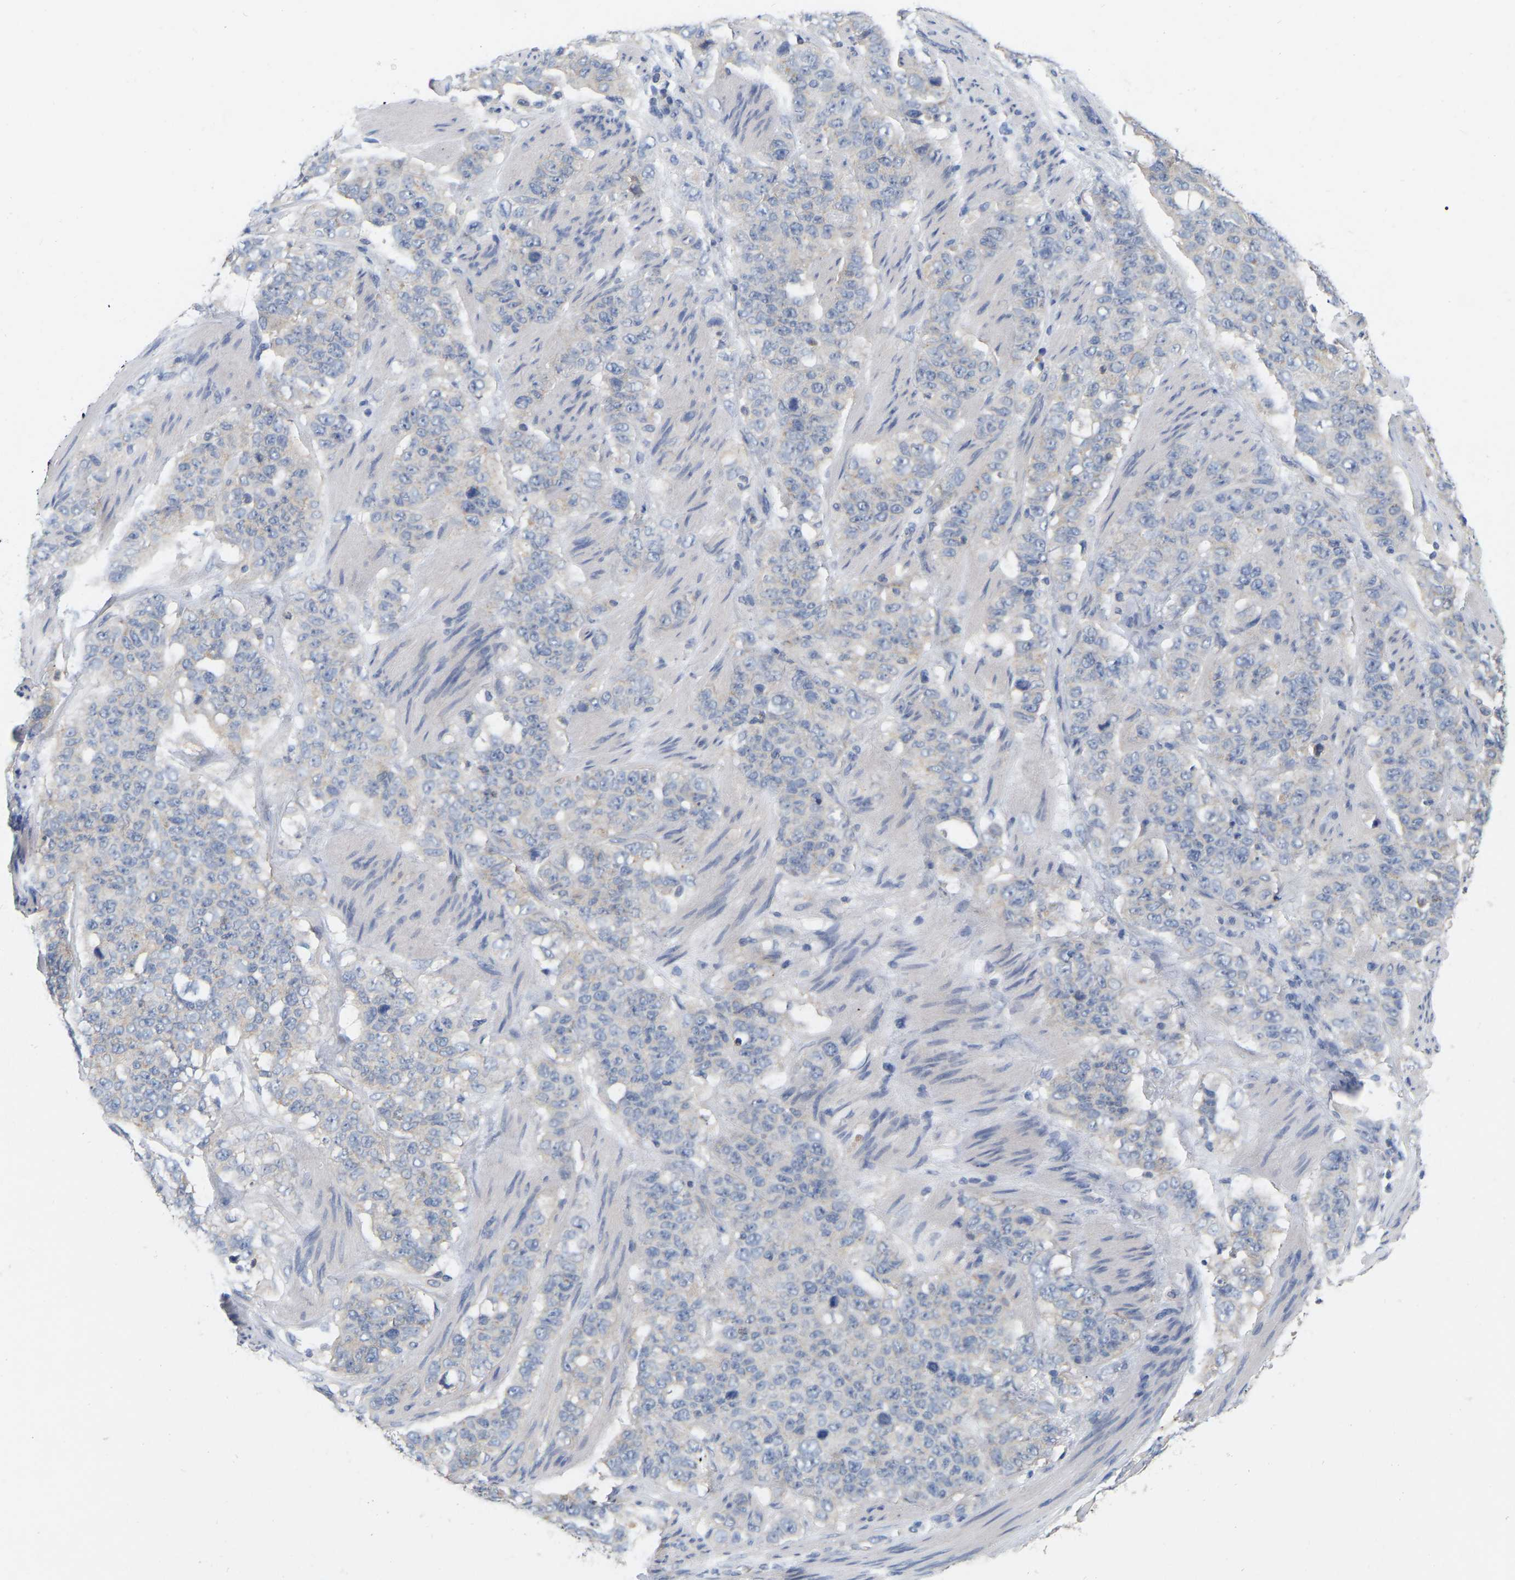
{"staining": {"intensity": "negative", "quantity": "none", "location": "none"}, "tissue": "stomach cancer", "cell_type": "Tumor cells", "image_type": "cancer", "snomed": [{"axis": "morphology", "description": "Adenocarcinoma, NOS"}, {"axis": "topography", "description": "Stomach"}], "caption": "Tumor cells are negative for brown protein staining in adenocarcinoma (stomach).", "gene": "WIPI2", "patient": {"sex": "male", "age": 48}}